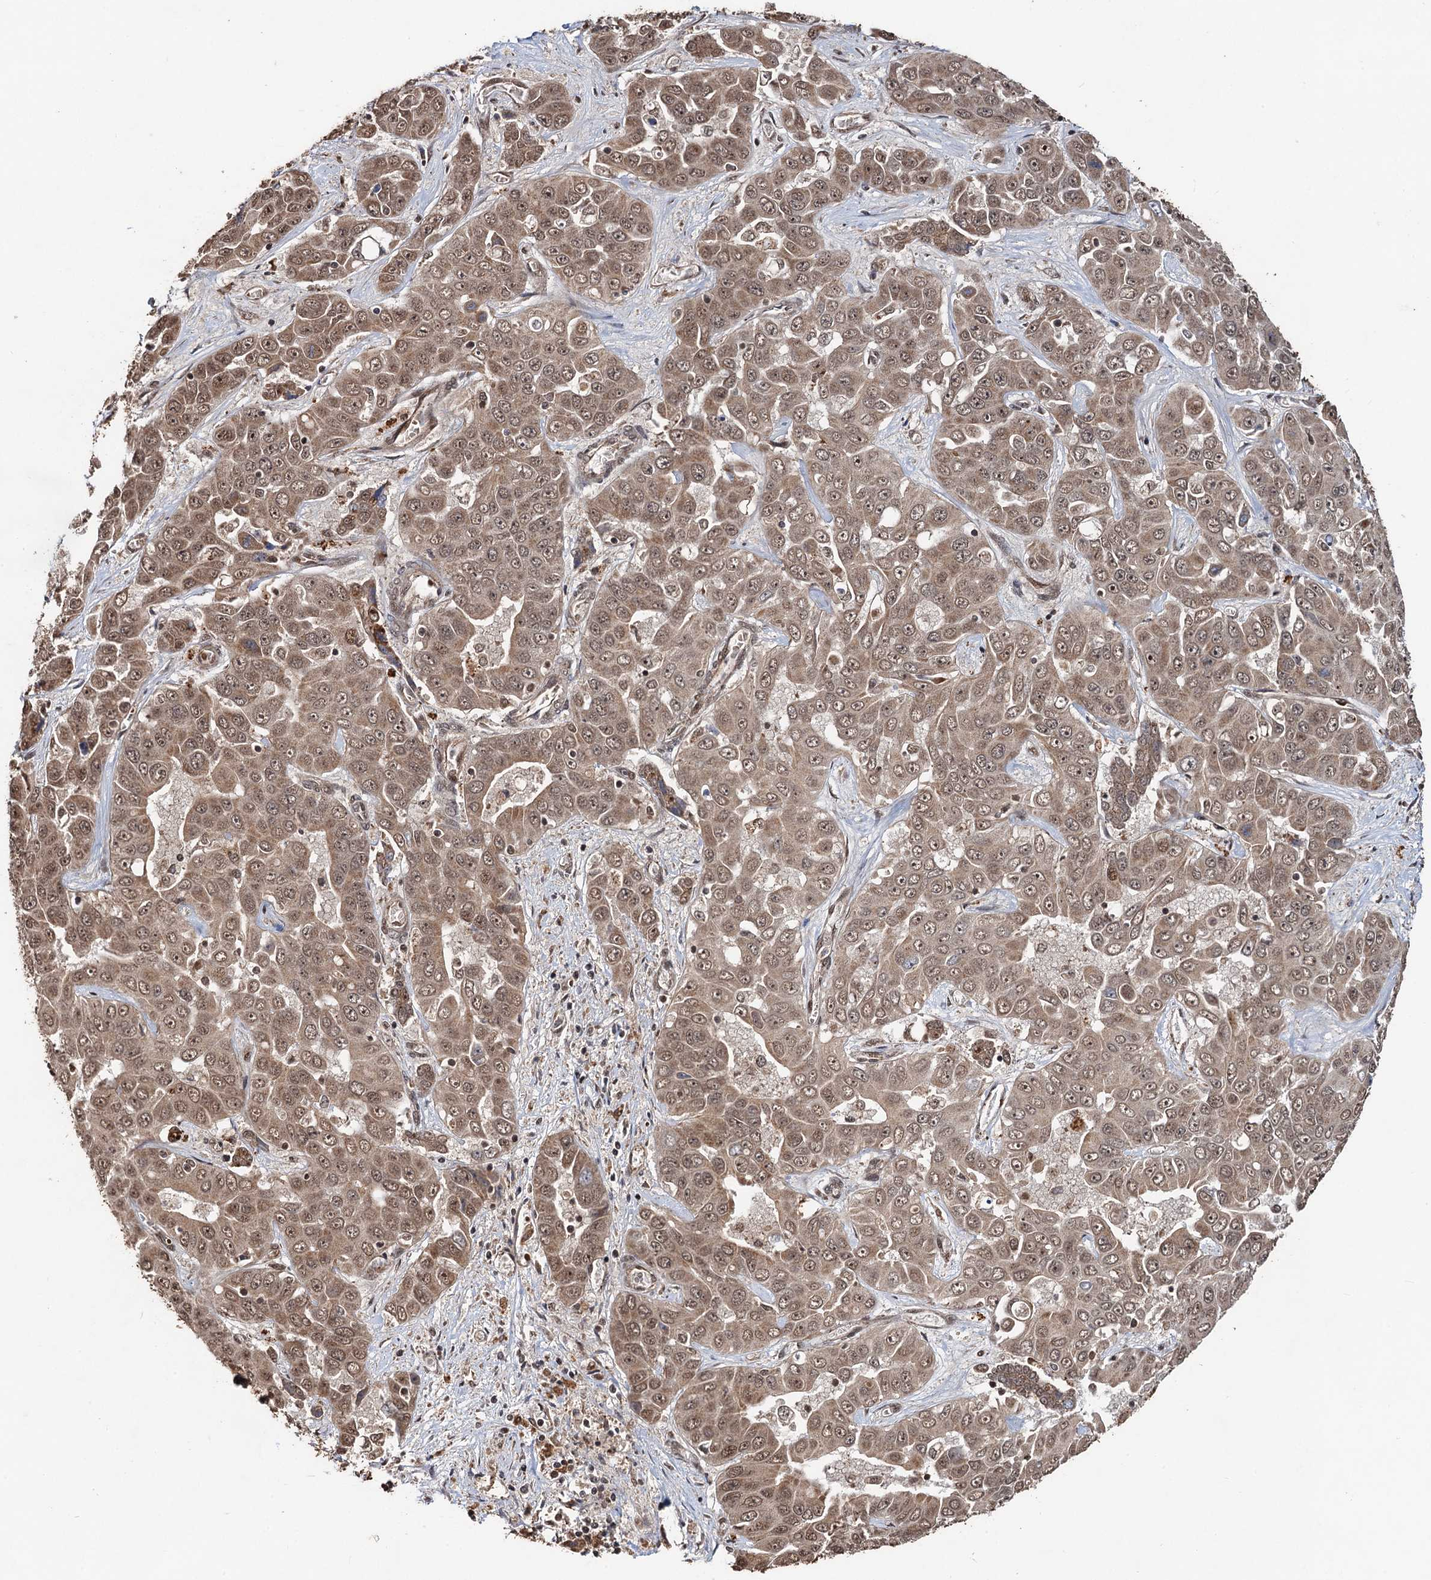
{"staining": {"intensity": "moderate", "quantity": ">75%", "location": "cytoplasmic/membranous,nuclear"}, "tissue": "liver cancer", "cell_type": "Tumor cells", "image_type": "cancer", "snomed": [{"axis": "morphology", "description": "Cholangiocarcinoma"}, {"axis": "topography", "description": "Liver"}], "caption": "A photomicrograph of human liver cholangiocarcinoma stained for a protein reveals moderate cytoplasmic/membranous and nuclear brown staining in tumor cells.", "gene": "REP15", "patient": {"sex": "female", "age": 52}}